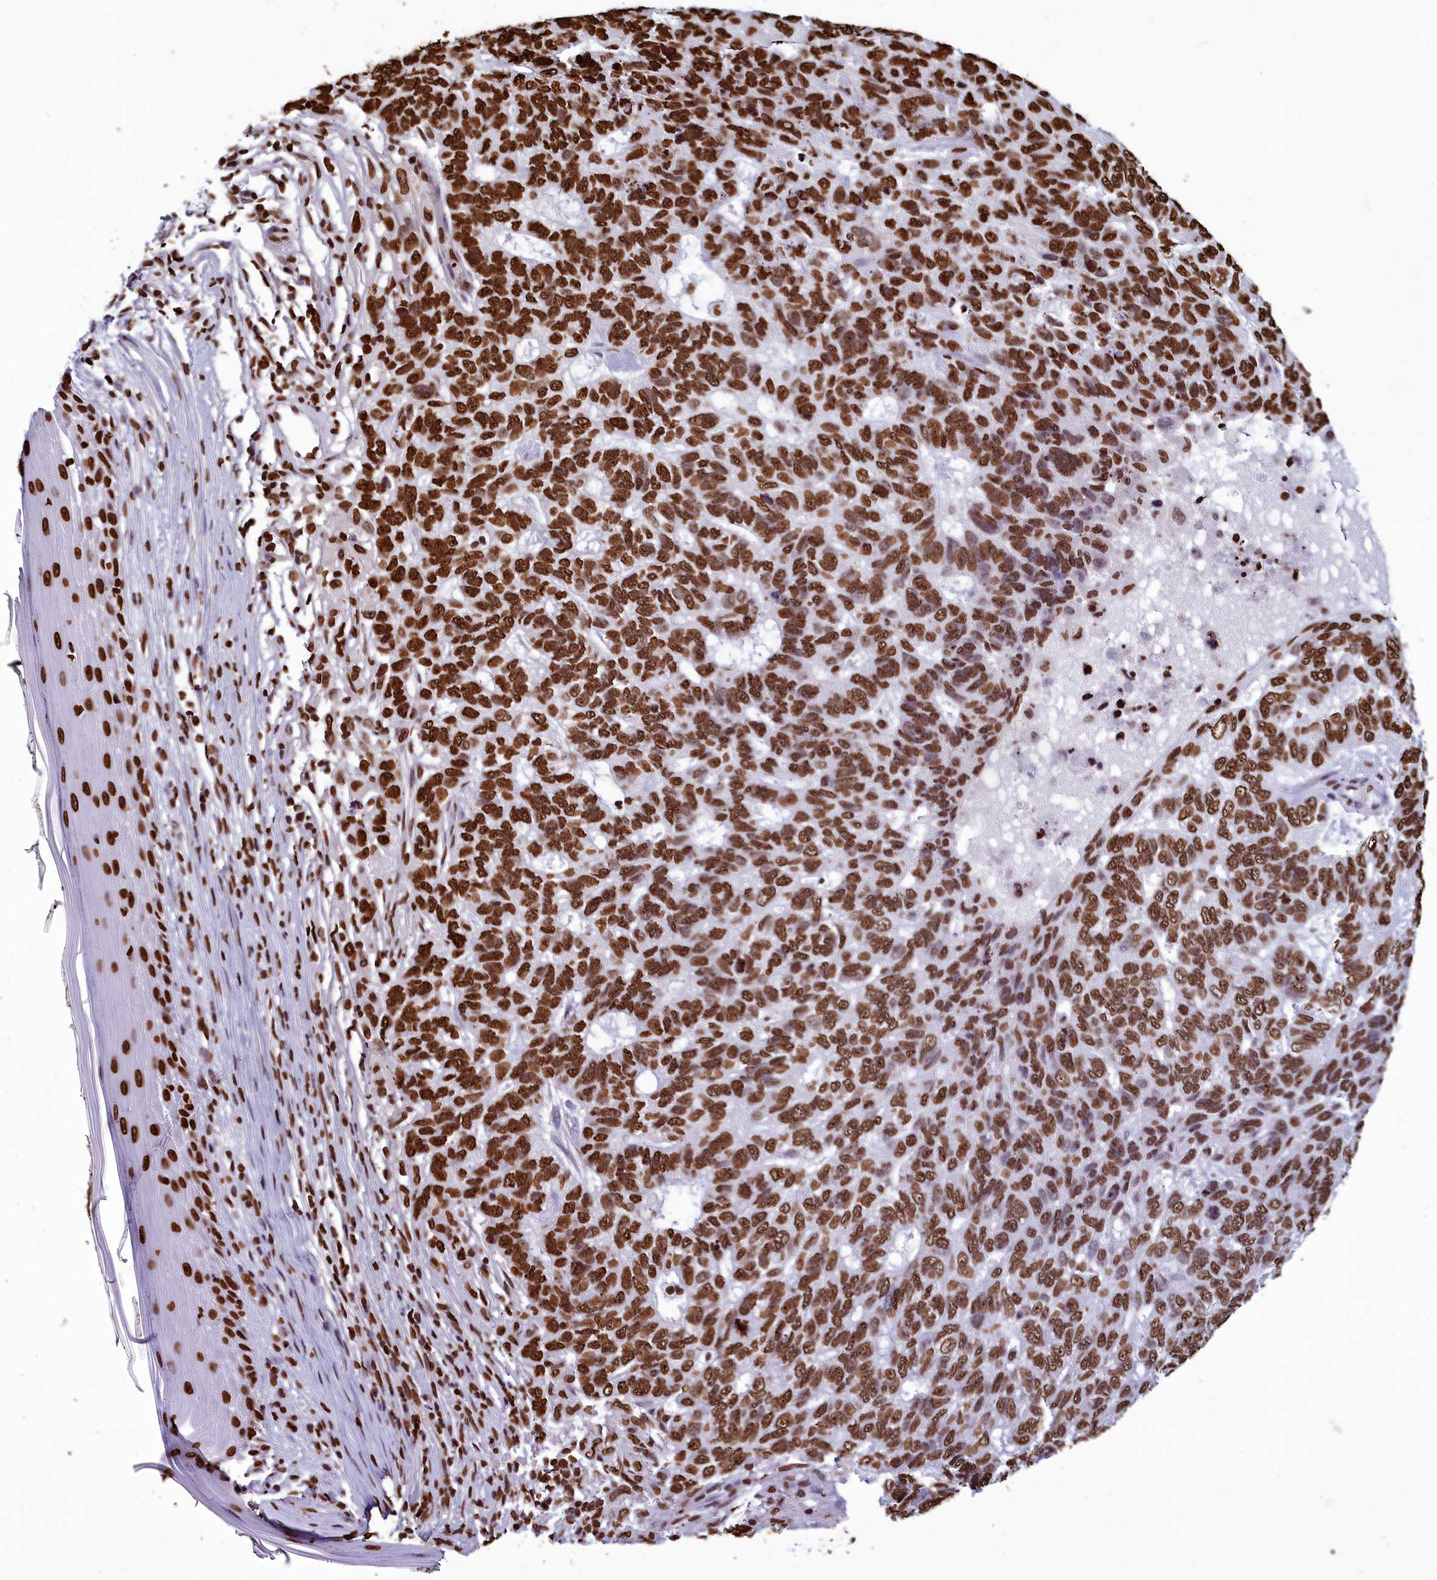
{"staining": {"intensity": "strong", "quantity": ">75%", "location": "nuclear"}, "tissue": "skin cancer", "cell_type": "Tumor cells", "image_type": "cancer", "snomed": [{"axis": "morphology", "description": "Basal cell carcinoma"}, {"axis": "topography", "description": "Skin"}], "caption": "A high amount of strong nuclear positivity is present in about >75% of tumor cells in basal cell carcinoma (skin) tissue. (IHC, brightfield microscopy, high magnification).", "gene": "AKAP17A", "patient": {"sex": "female", "age": 65}}